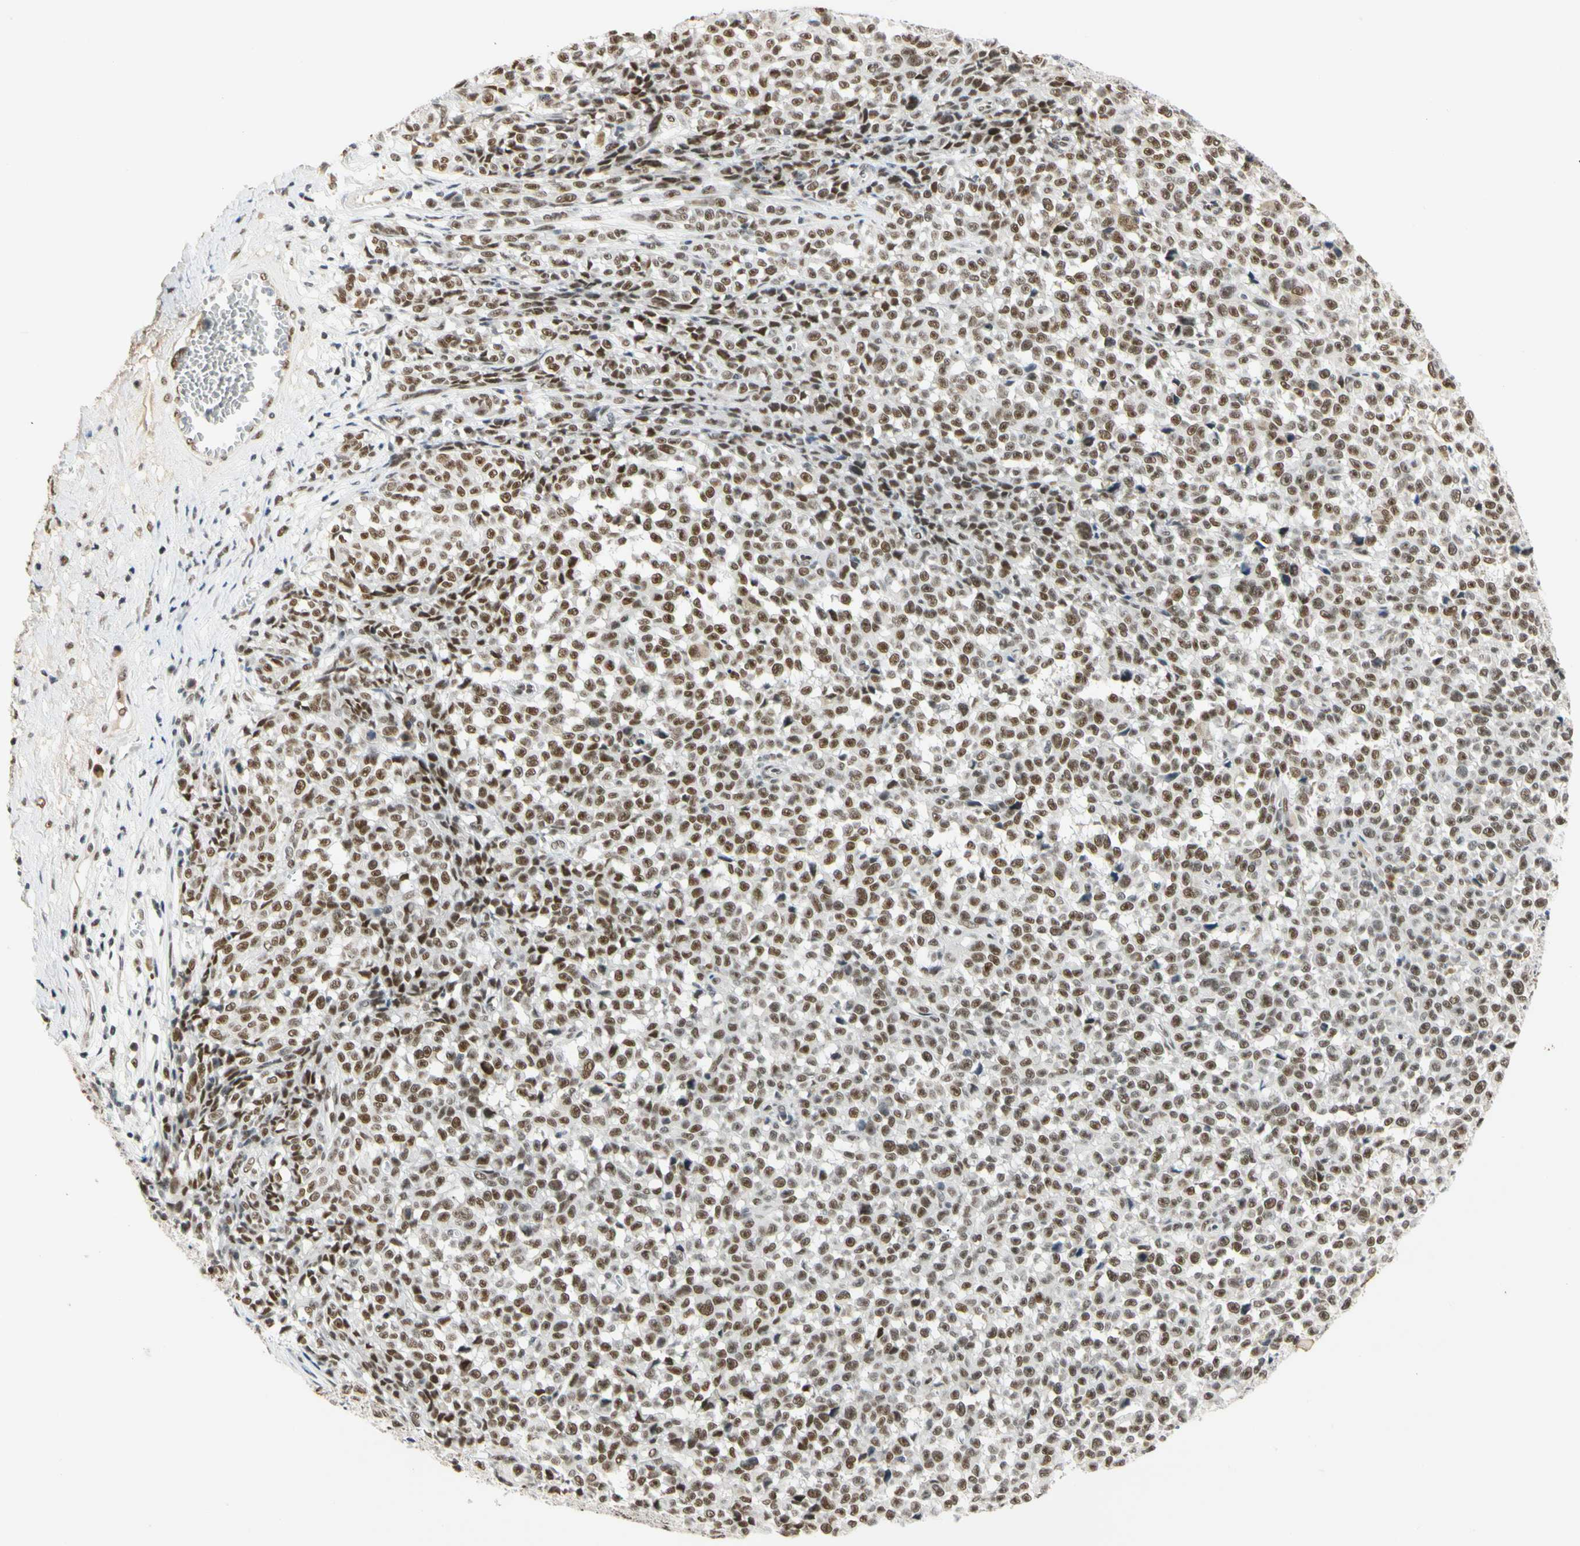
{"staining": {"intensity": "strong", "quantity": ">75%", "location": "nuclear"}, "tissue": "melanoma", "cell_type": "Tumor cells", "image_type": "cancer", "snomed": [{"axis": "morphology", "description": "Malignant melanoma, NOS"}, {"axis": "topography", "description": "Skin"}], "caption": "The photomicrograph shows staining of melanoma, revealing strong nuclear protein positivity (brown color) within tumor cells. (DAB = brown stain, brightfield microscopy at high magnification).", "gene": "ZSCAN16", "patient": {"sex": "female", "age": 82}}